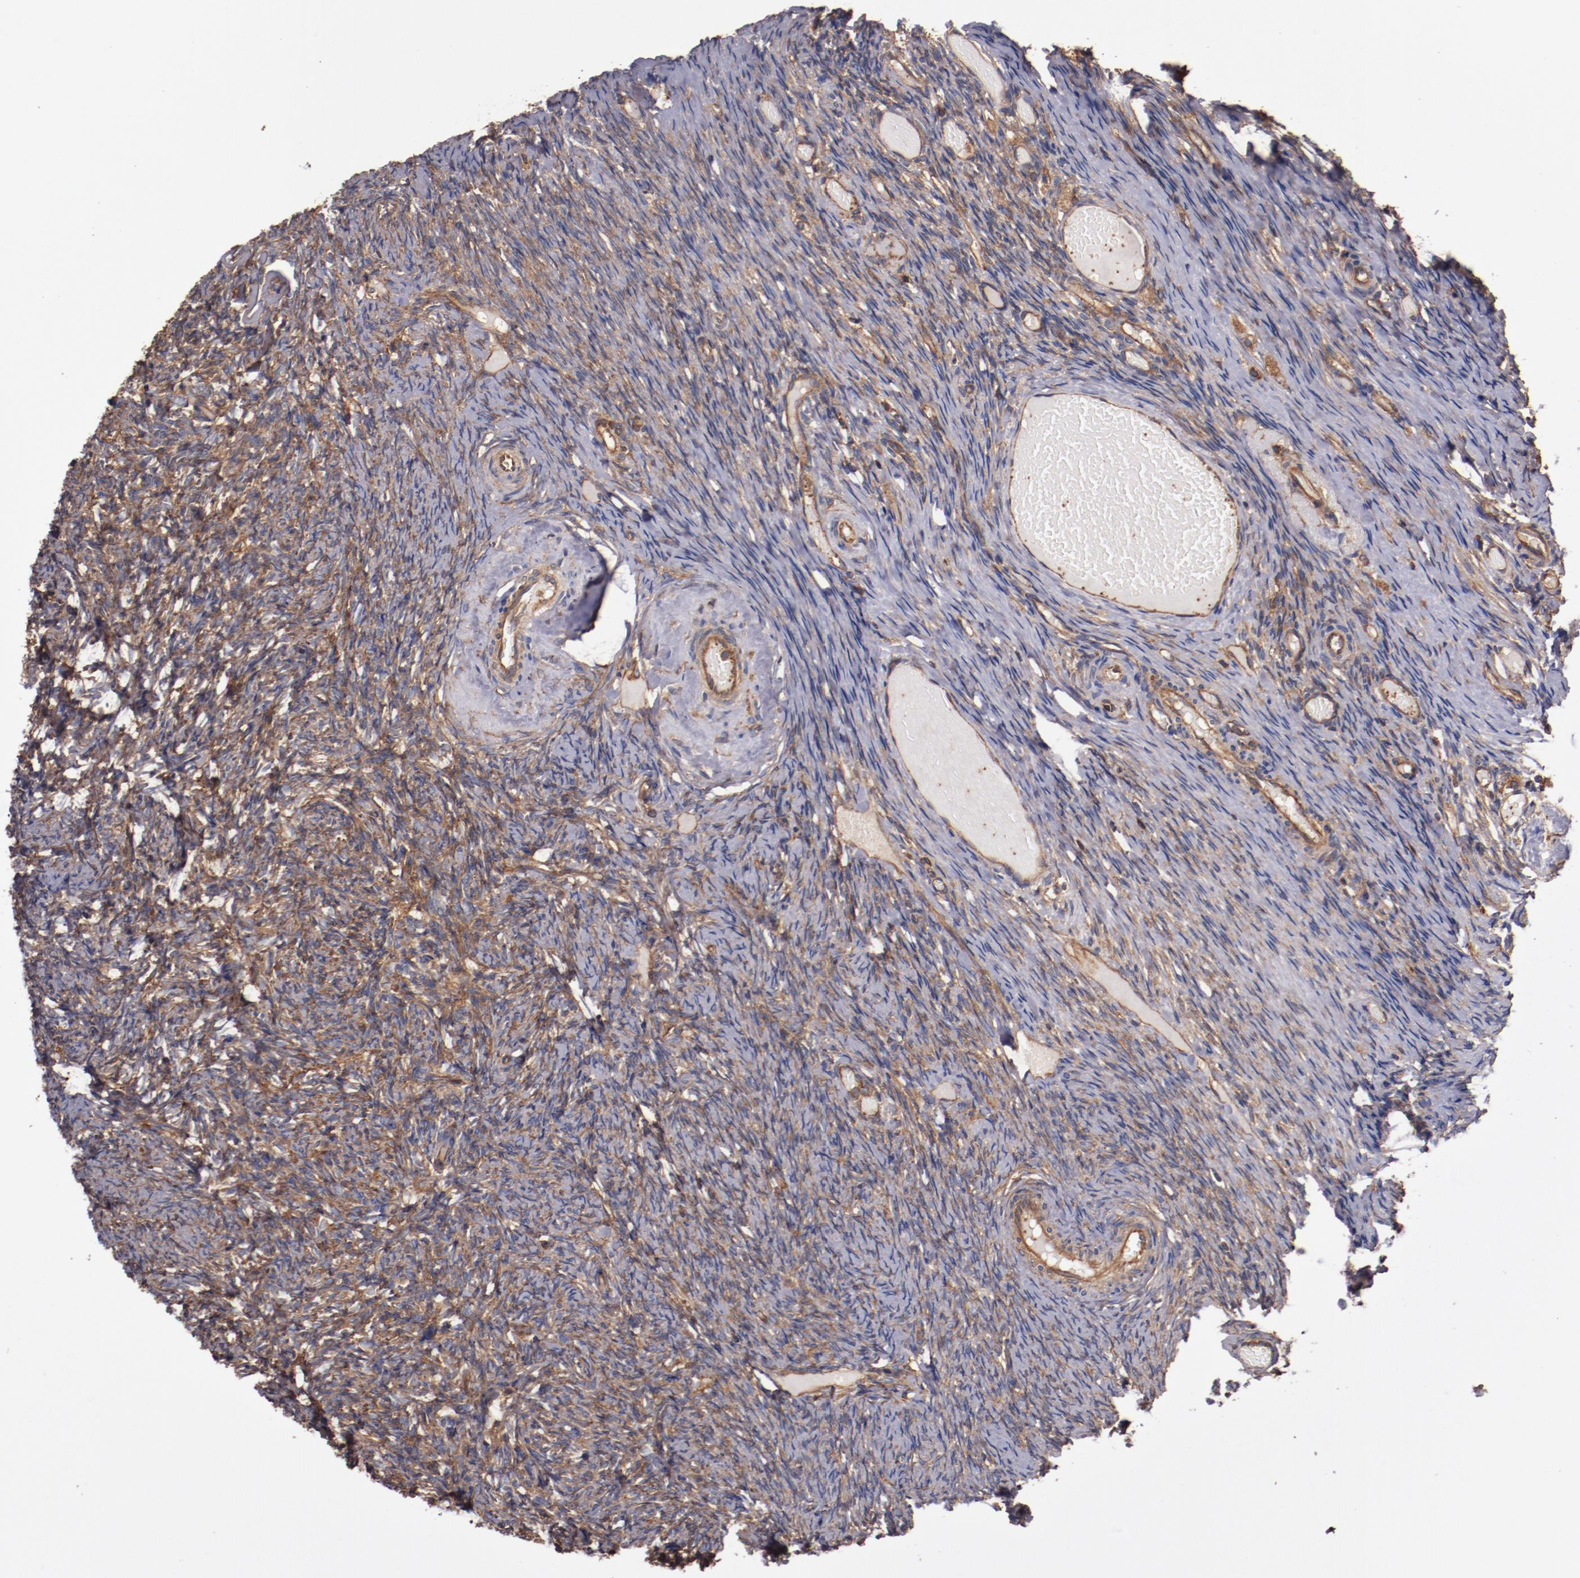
{"staining": {"intensity": "strong", "quantity": ">75%", "location": "cytoplasmic/membranous"}, "tissue": "ovary", "cell_type": "Ovarian stroma cells", "image_type": "normal", "snomed": [{"axis": "morphology", "description": "Normal tissue, NOS"}, {"axis": "topography", "description": "Ovary"}], "caption": "DAB (3,3'-diaminobenzidine) immunohistochemical staining of benign ovary exhibits strong cytoplasmic/membranous protein expression in about >75% of ovarian stroma cells. (IHC, brightfield microscopy, high magnification).", "gene": "TMOD3", "patient": {"sex": "female", "age": 60}}